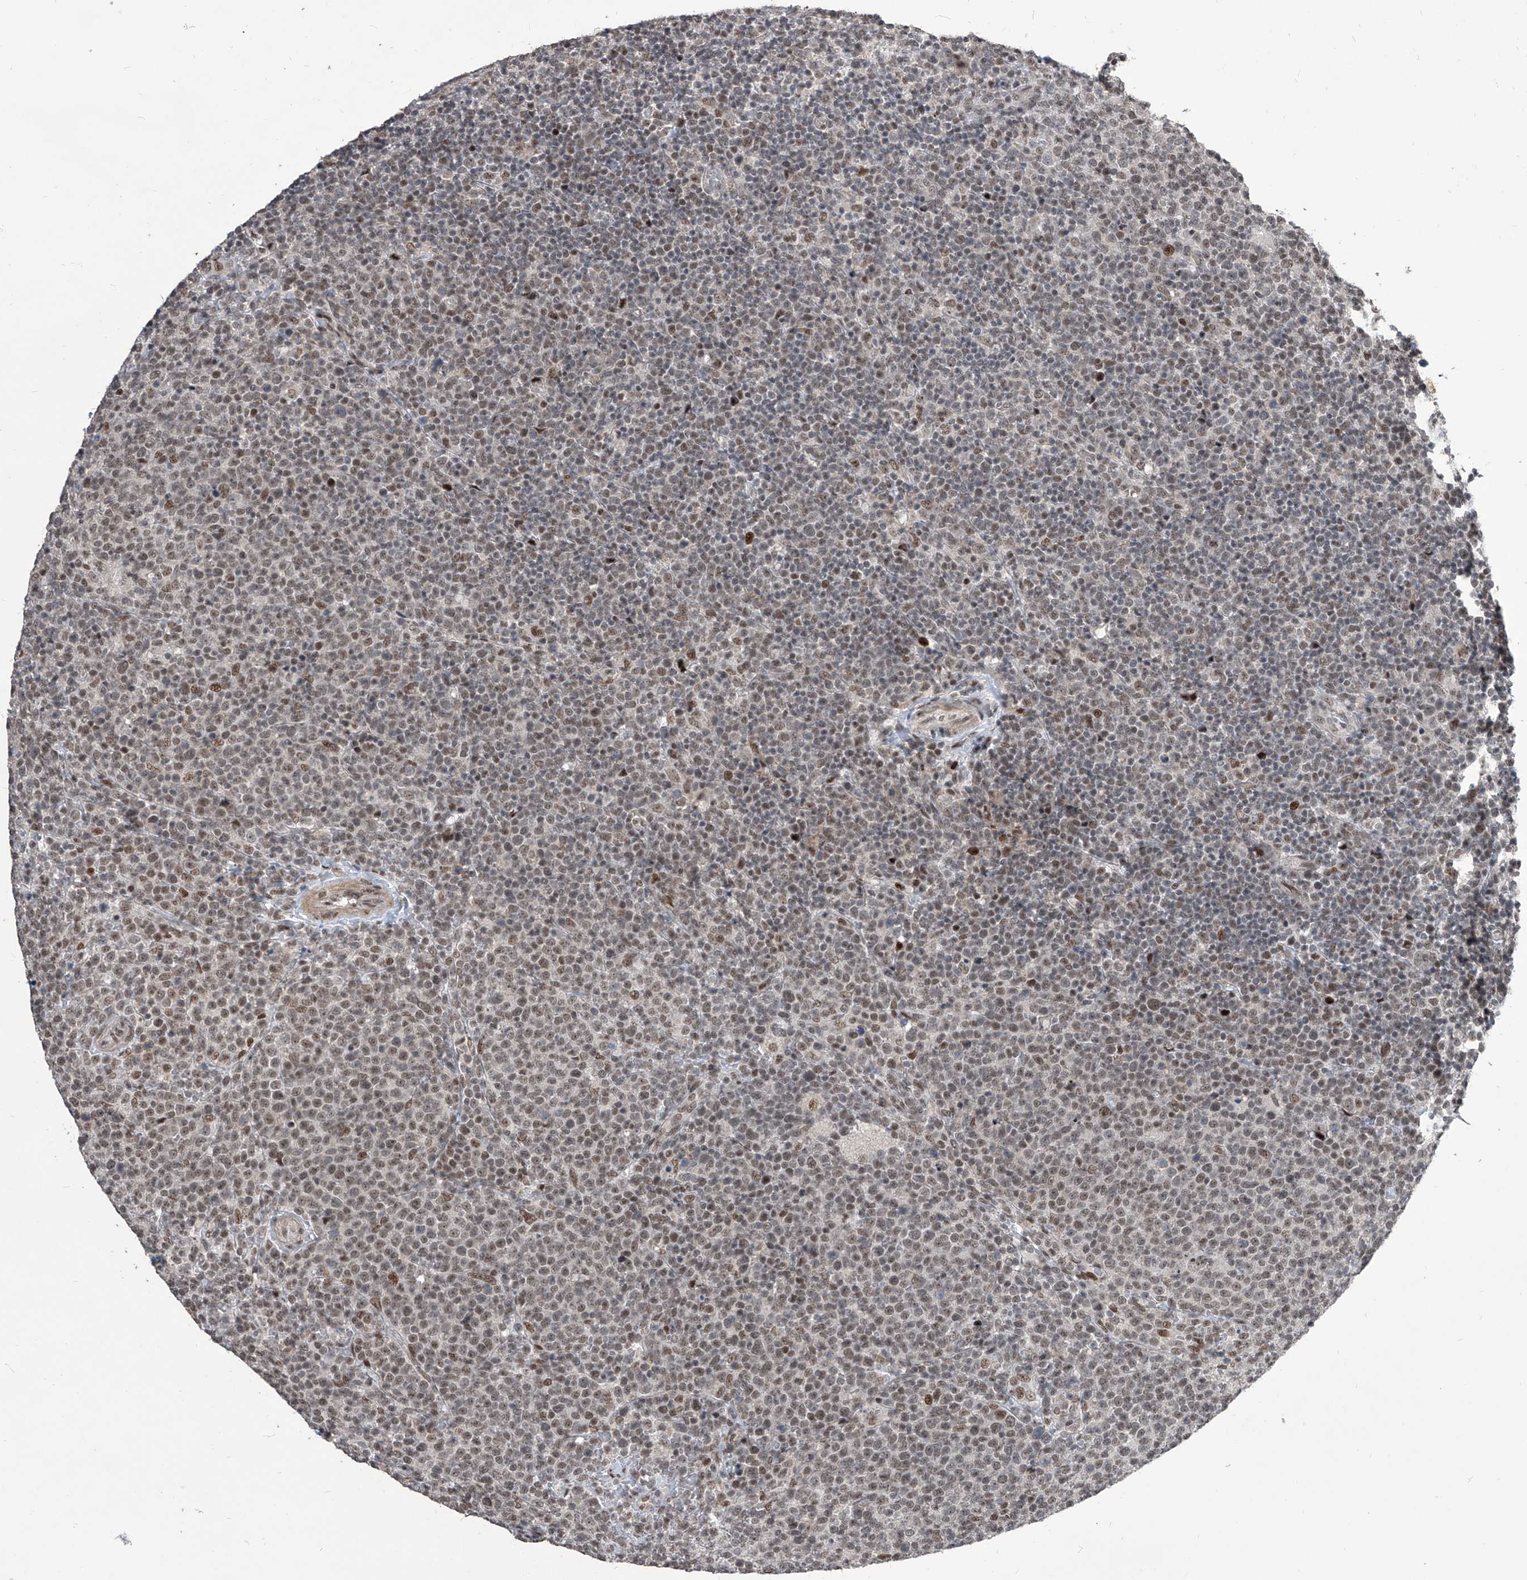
{"staining": {"intensity": "weak", "quantity": "25%-75%", "location": "nuclear"}, "tissue": "lymphoma", "cell_type": "Tumor cells", "image_type": "cancer", "snomed": [{"axis": "morphology", "description": "Malignant lymphoma, non-Hodgkin's type, High grade"}, {"axis": "topography", "description": "Lymph node"}], "caption": "Immunohistochemical staining of human lymphoma reveals low levels of weak nuclear expression in about 25%-75% of tumor cells. (DAB (3,3'-diaminobenzidine) IHC, brown staining for protein, blue staining for nuclei).", "gene": "IRF2", "patient": {"sex": "male", "age": 61}}